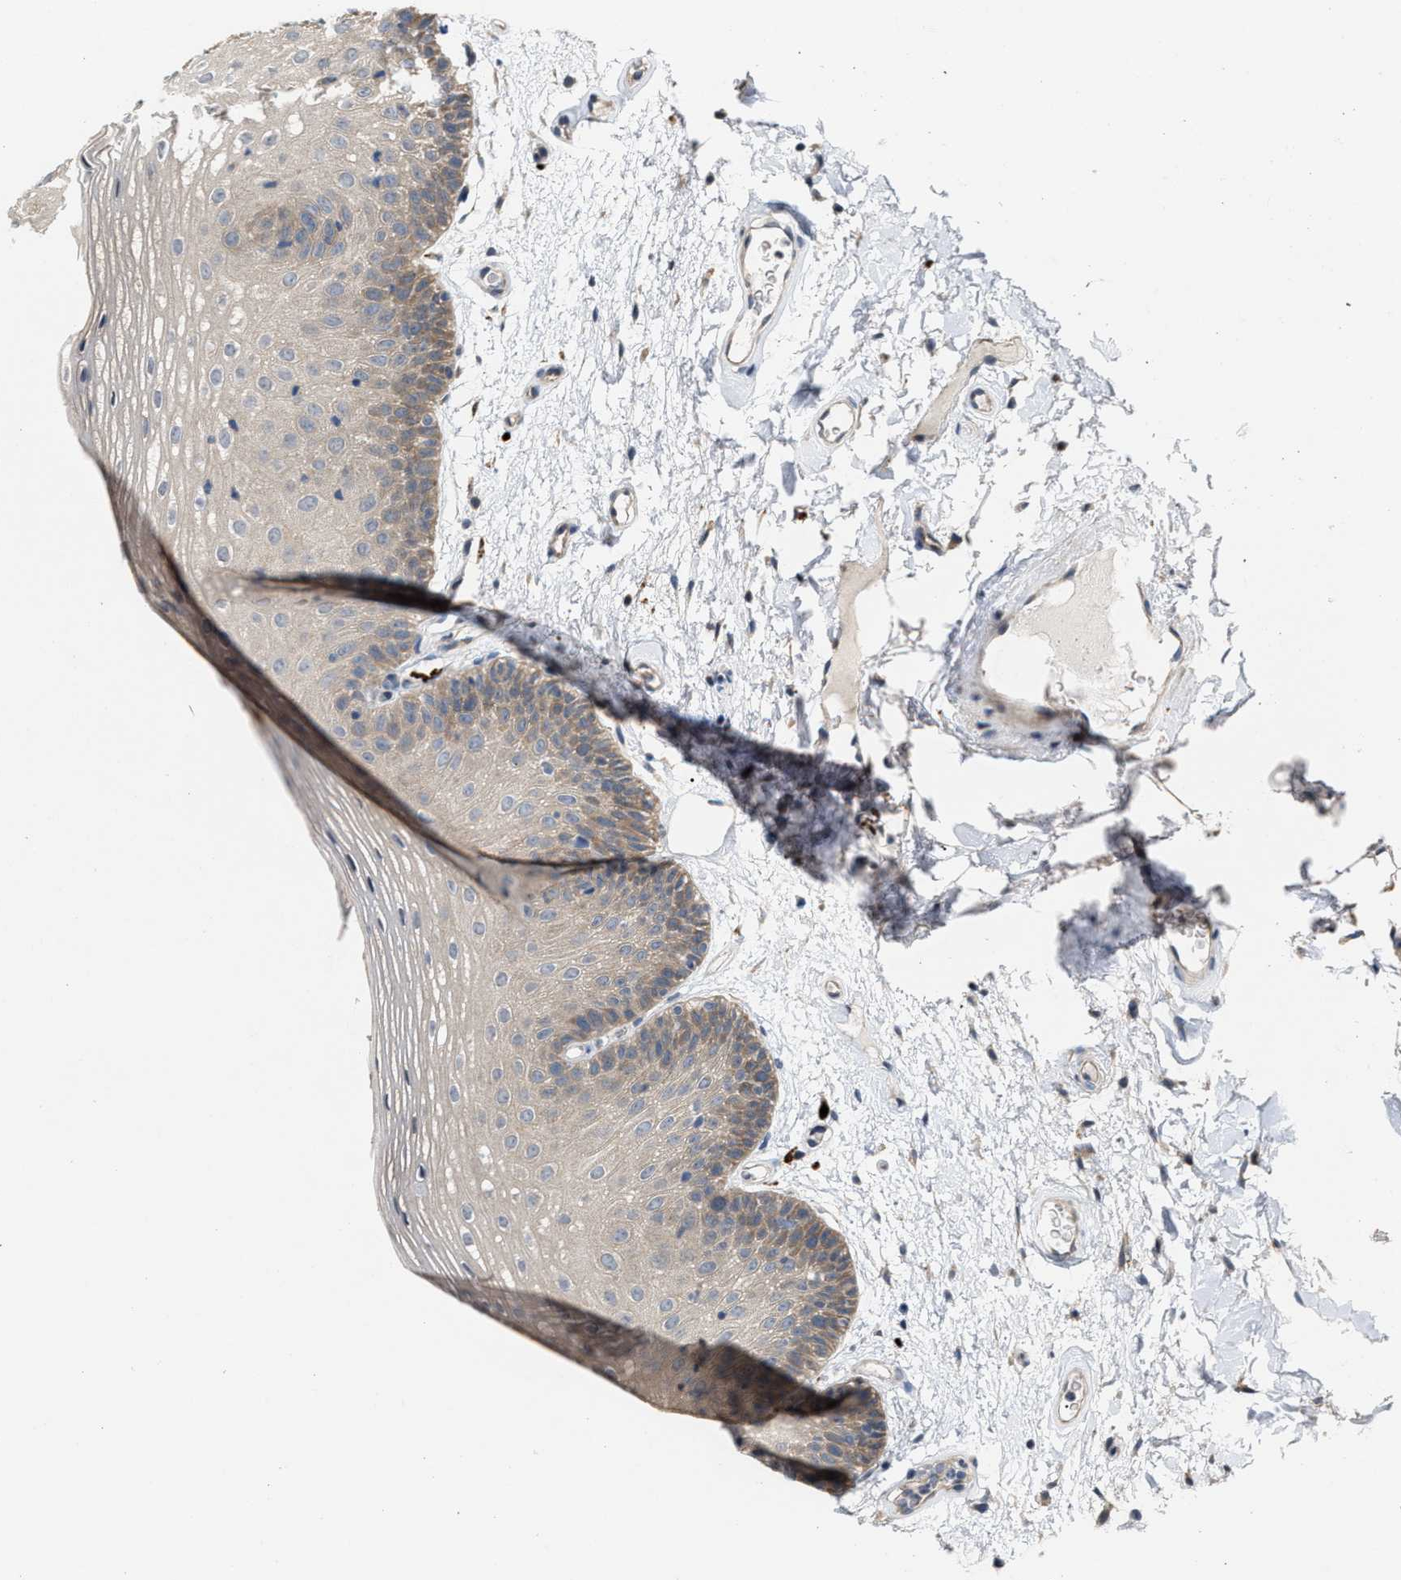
{"staining": {"intensity": "moderate", "quantity": ">75%", "location": "cytoplasmic/membranous"}, "tissue": "oral mucosa", "cell_type": "Squamous epithelial cells", "image_type": "normal", "snomed": [{"axis": "morphology", "description": "Normal tissue, NOS"}, {"axis": "morphology", "description": "Squamous cell carcinoma, NOS"}, {"axis": "topography", "description": "Skeletal muscle"}, {"axis": "topography", "description": "Oral tissue"}], "caption": "Oral mucosa was stained to show a protein in brown. There is medium levels of moderate cytoplasmic/membranous staining in about >75% of squamous epithelial cells.", "gene": "CSNK1A1", "patient": {"sex": "male", "age": 71}}